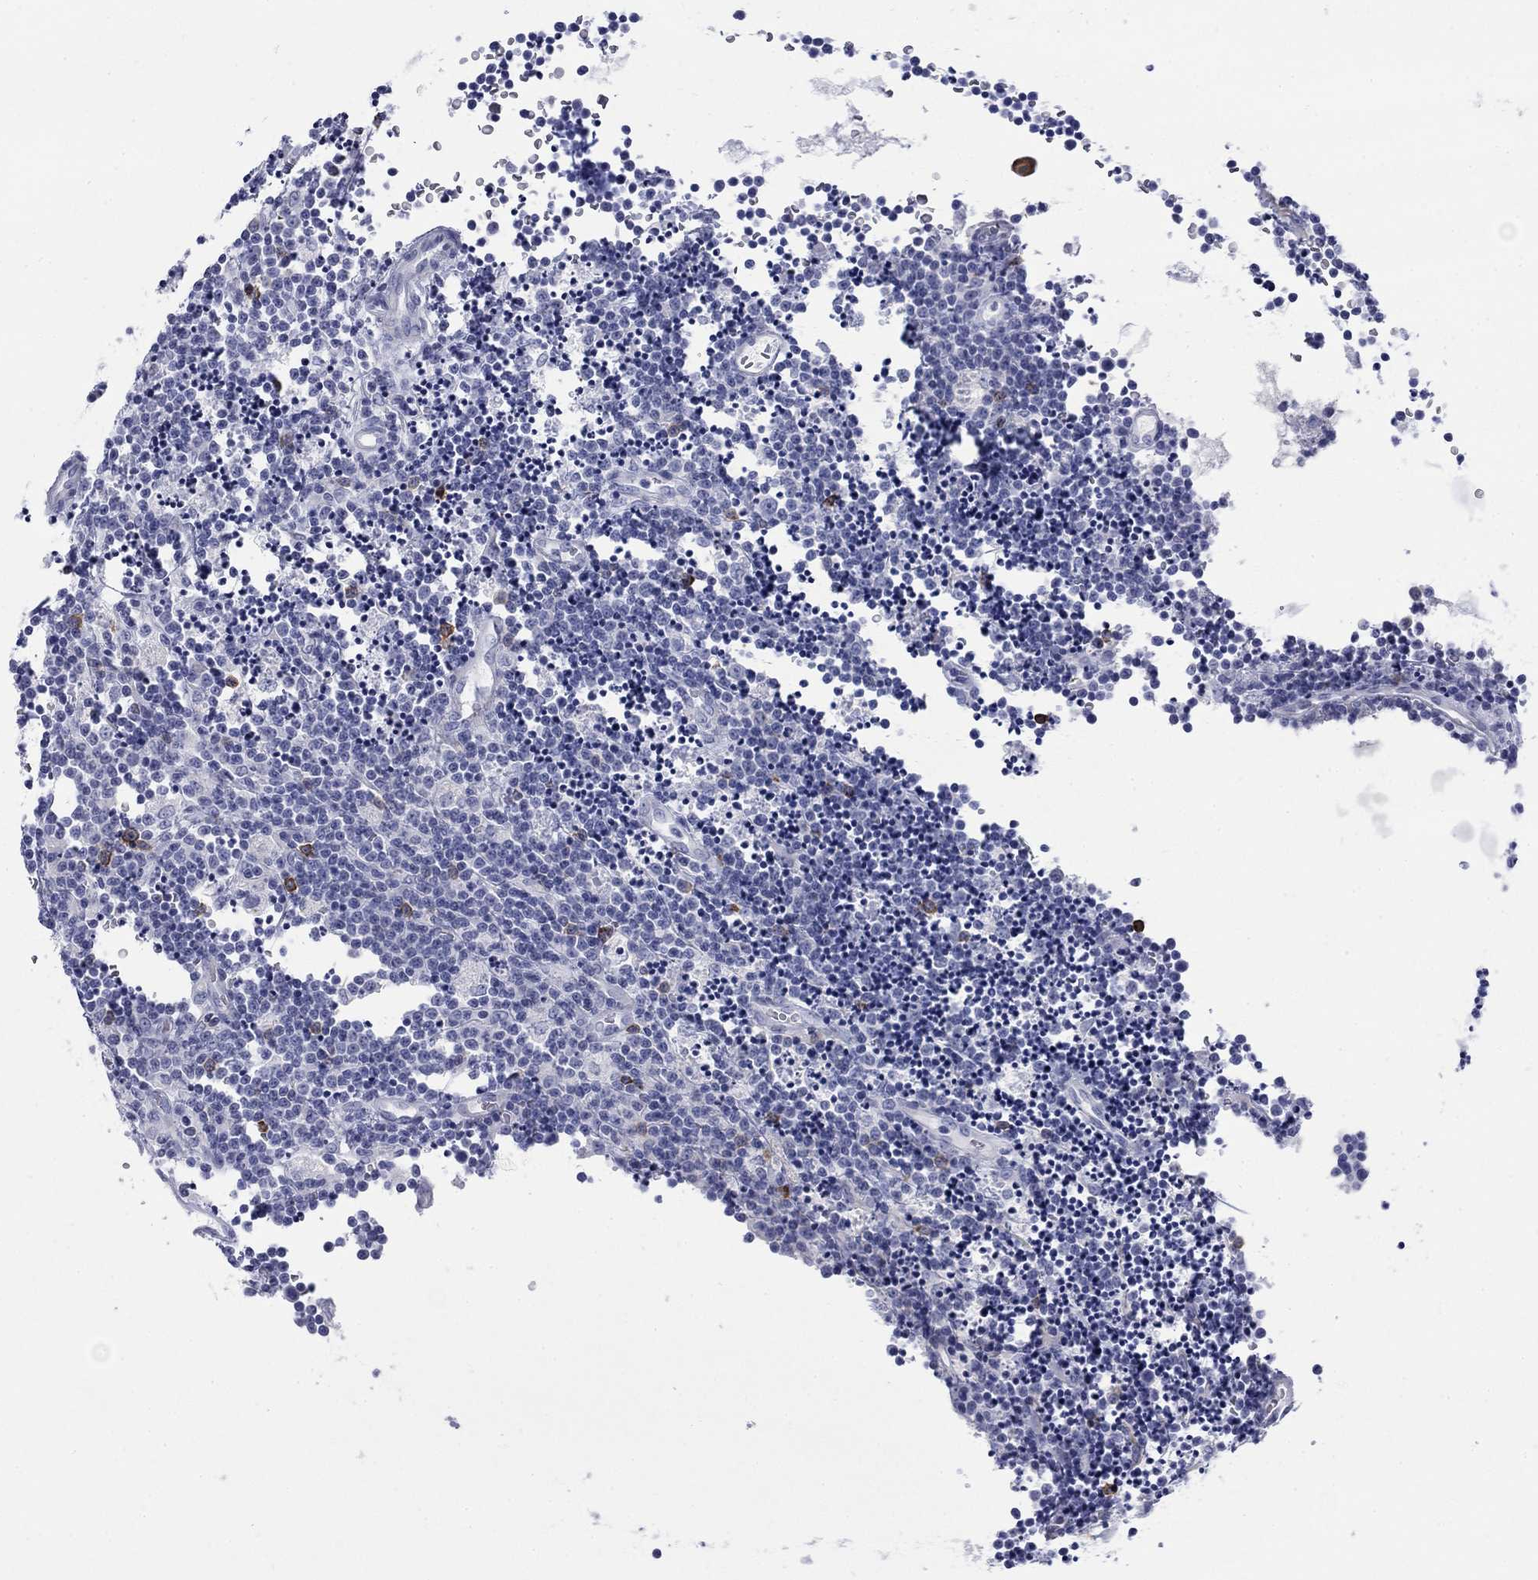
{"staining": {"intensity": "negative", "quantity": "none", "location": "none"}, "tissue": "lymphoma", "cell_type": "Tumor cells", "image_type": "cancer", "snomed": [{"axis": "morphology", "description": "Malignant lymphoma, non-Hodgkin's type, Low grade"}, {"axis": "topography", "description": "Brain"}], "caption": "Tumor cells are negative for brown protein staining in low-grade malignant lymphoma, non-Hodgkin's type.", "gene": "IGF2BP3", "patient": {"sex": "female", "age": 66}}